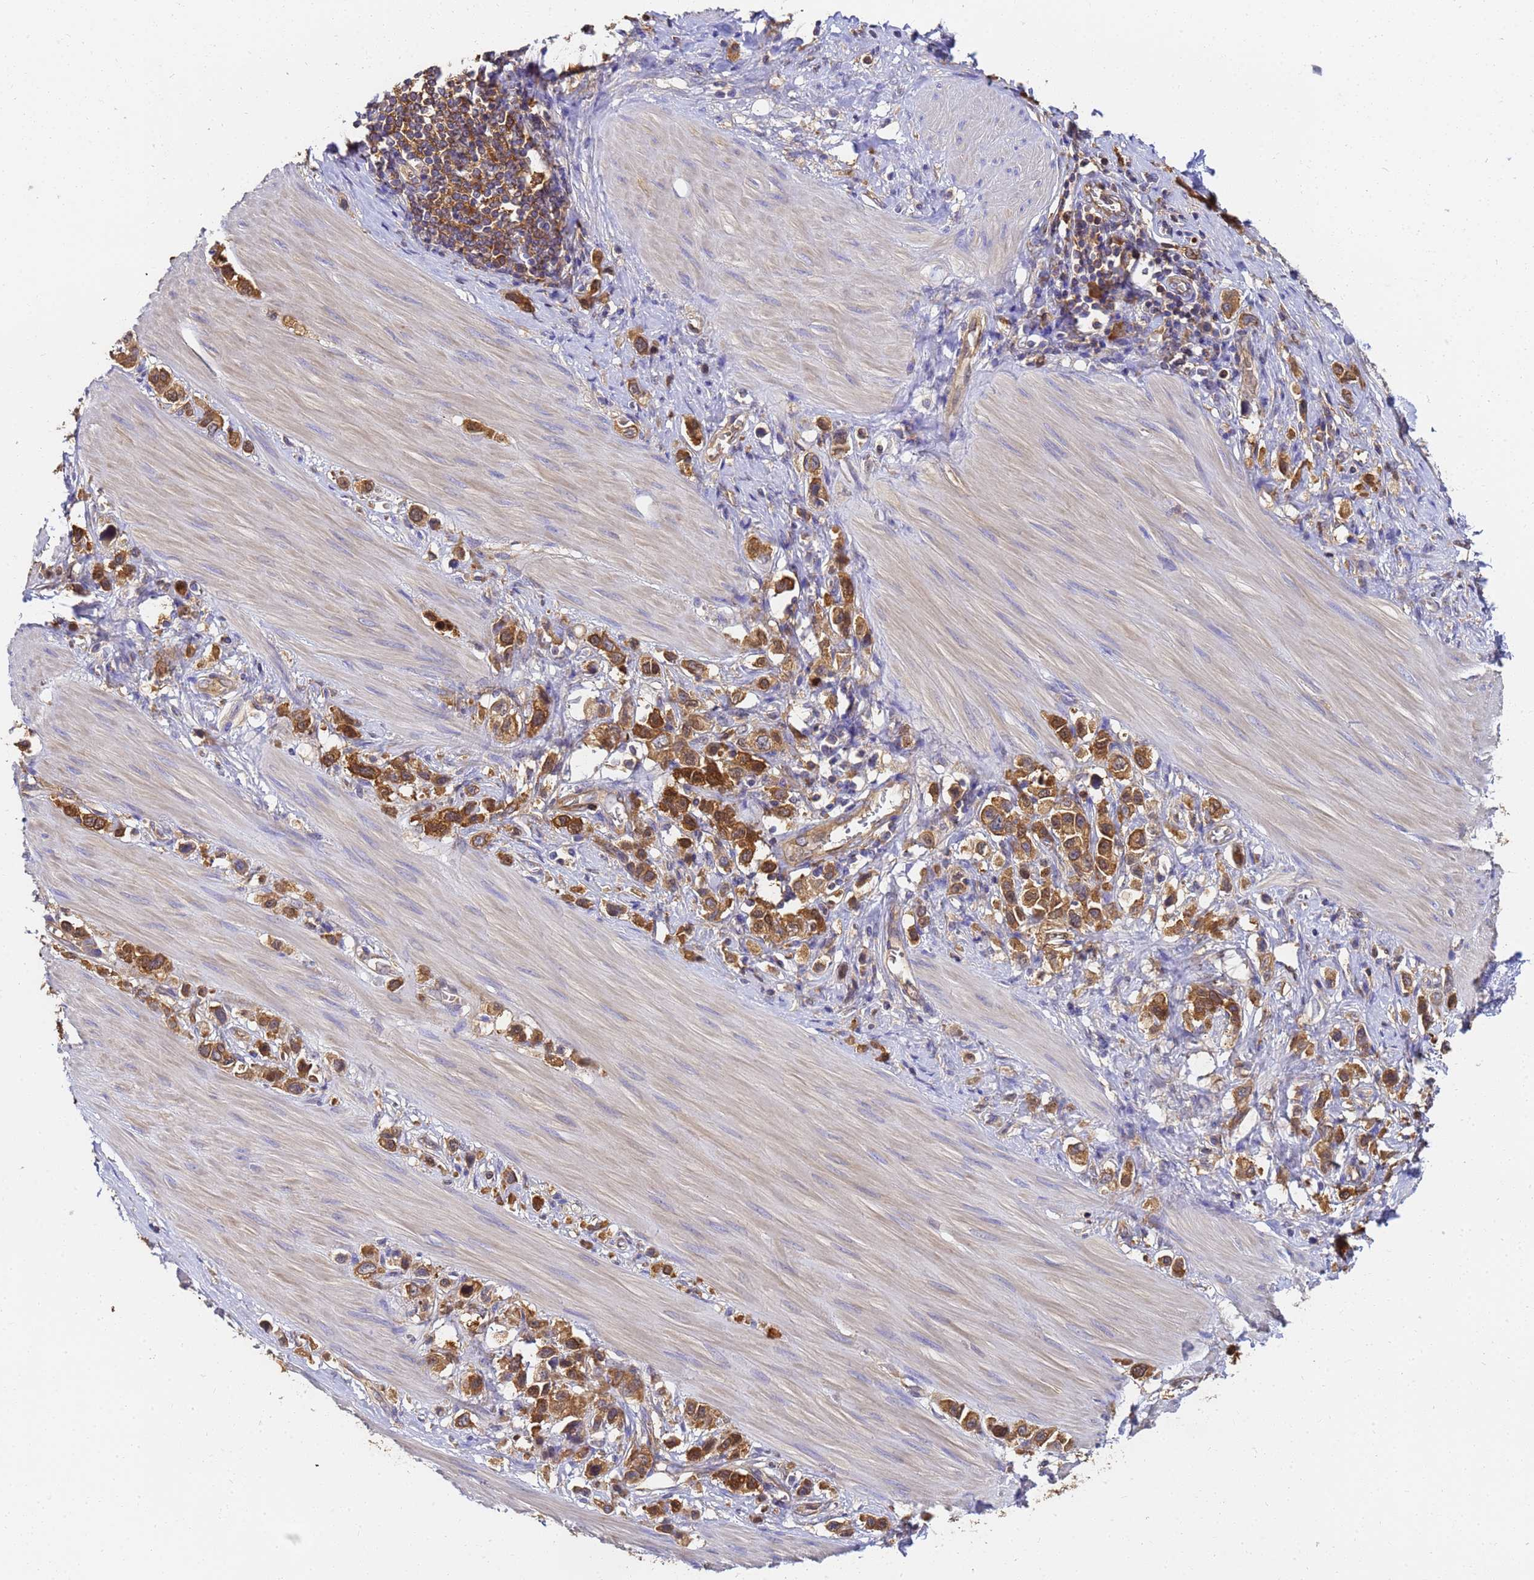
{"staining": {"intensity": "moderate", "quantity": ">75%", "location": "cytoplasmic/membranous"}, "tissue": "stomach cancer", "cell_type": "Tumor cells", "image_type": "cancer", "snomed": [{"axis": "morphology", "description": "Adenocarcinoma, NOS"}, {"axis": "topography", "description": "Stomach"}], "caption": "Protein analysis of adenocarcinoma (stomach) tissue displays moderate cytoplasmic/membranous positivity in approximately >75% of tumor cells.", "gene": "NME1-NME2", "patient": {"sex": "female", "age": 65}}